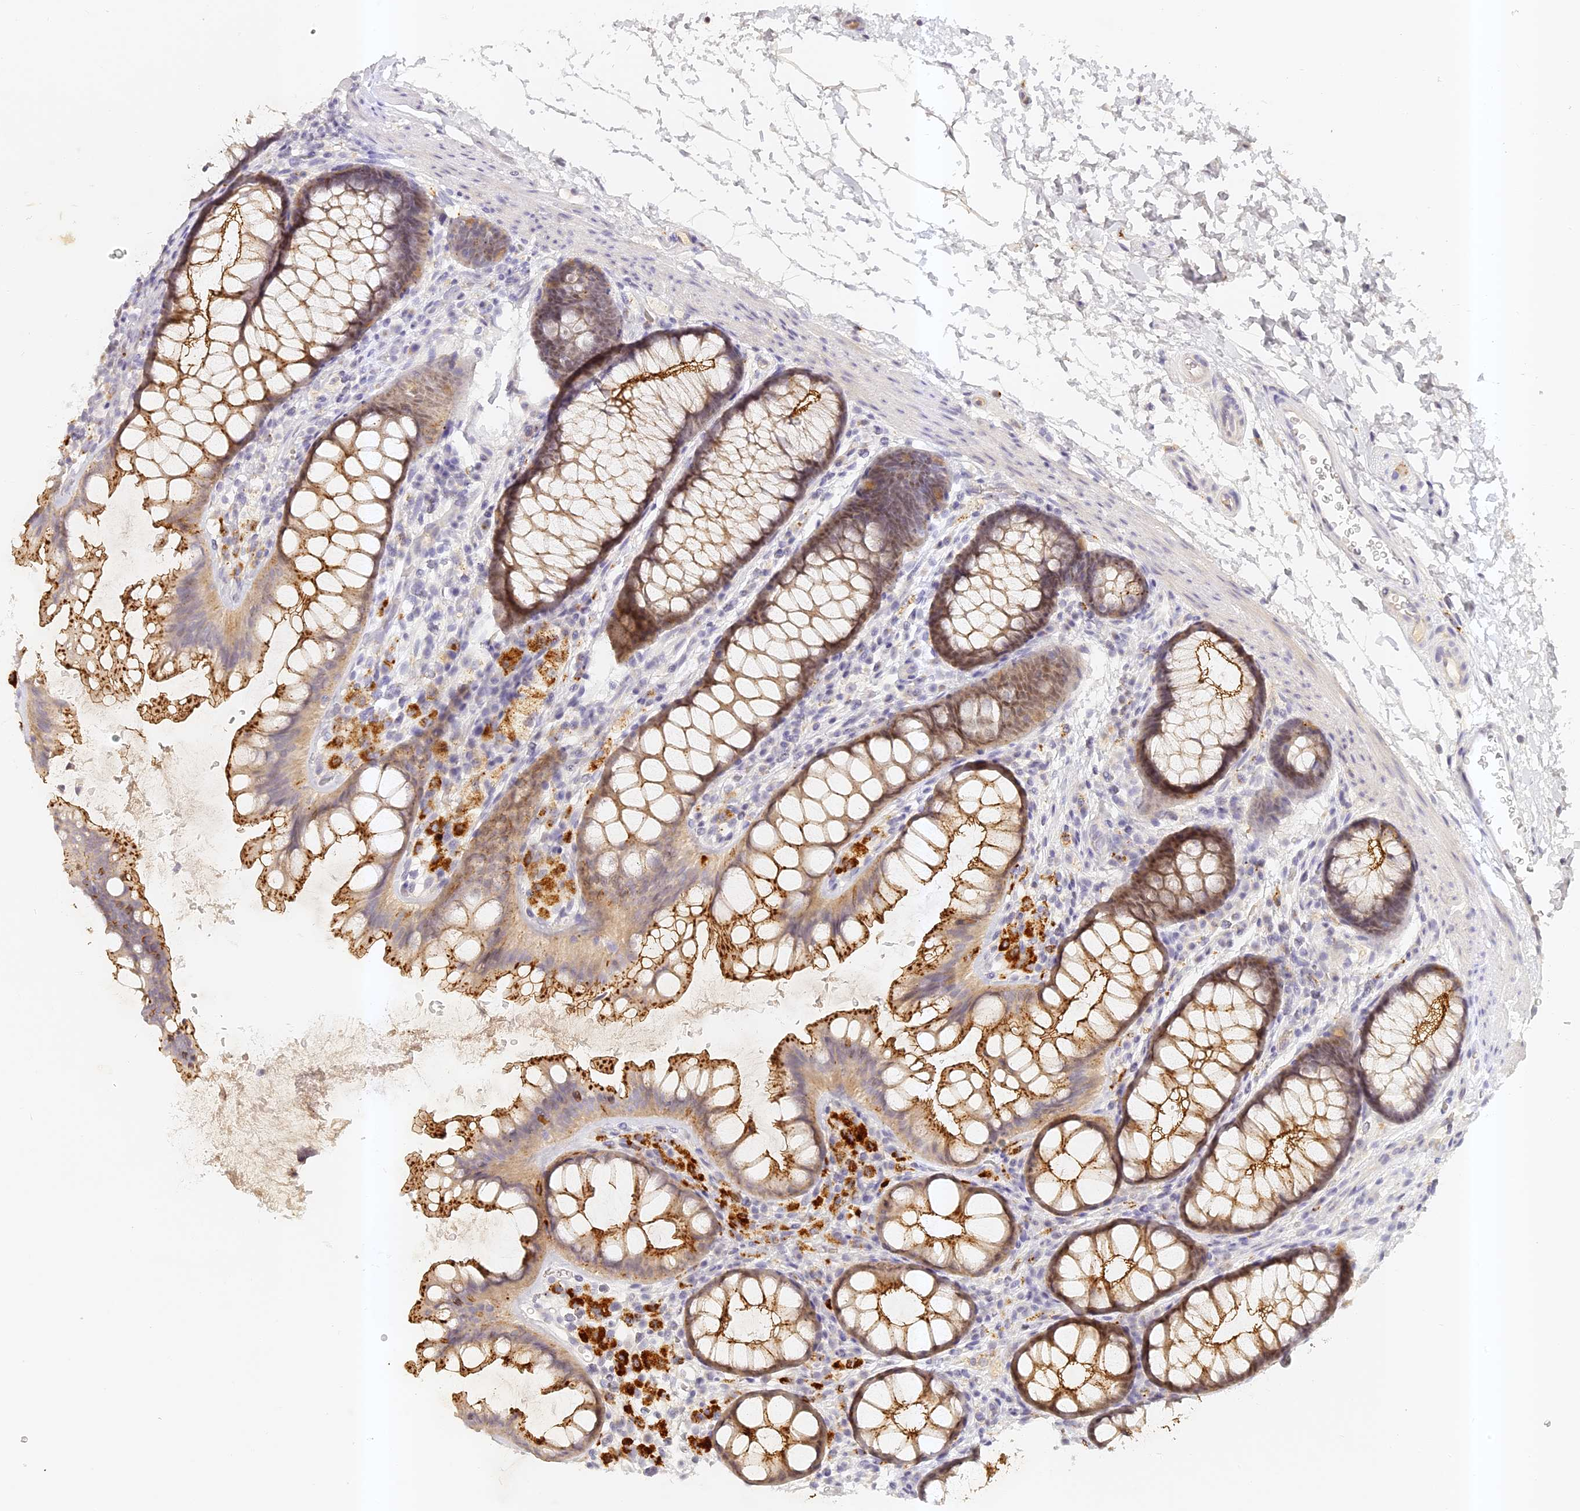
{"staining": {"intensity": "negative", "quantity": "none", "location": "none"}, "tissue": "colon", "cell_type": "Endothelial cells", "image_type": "normal", "snomed": [{"axis": "morphology", "description": "Normal tissue, NOS"}, {"axis": "topography", "description": "Colon"}], "caption": "Image shows no significant protein expression in endothelial cells of benign colon. The staining is performed using DAB brown chromogen with nuclei counter-stained in using hematoxylin.", "gene": "ELL3", "patient": {"sex": "female", "age": 62}}